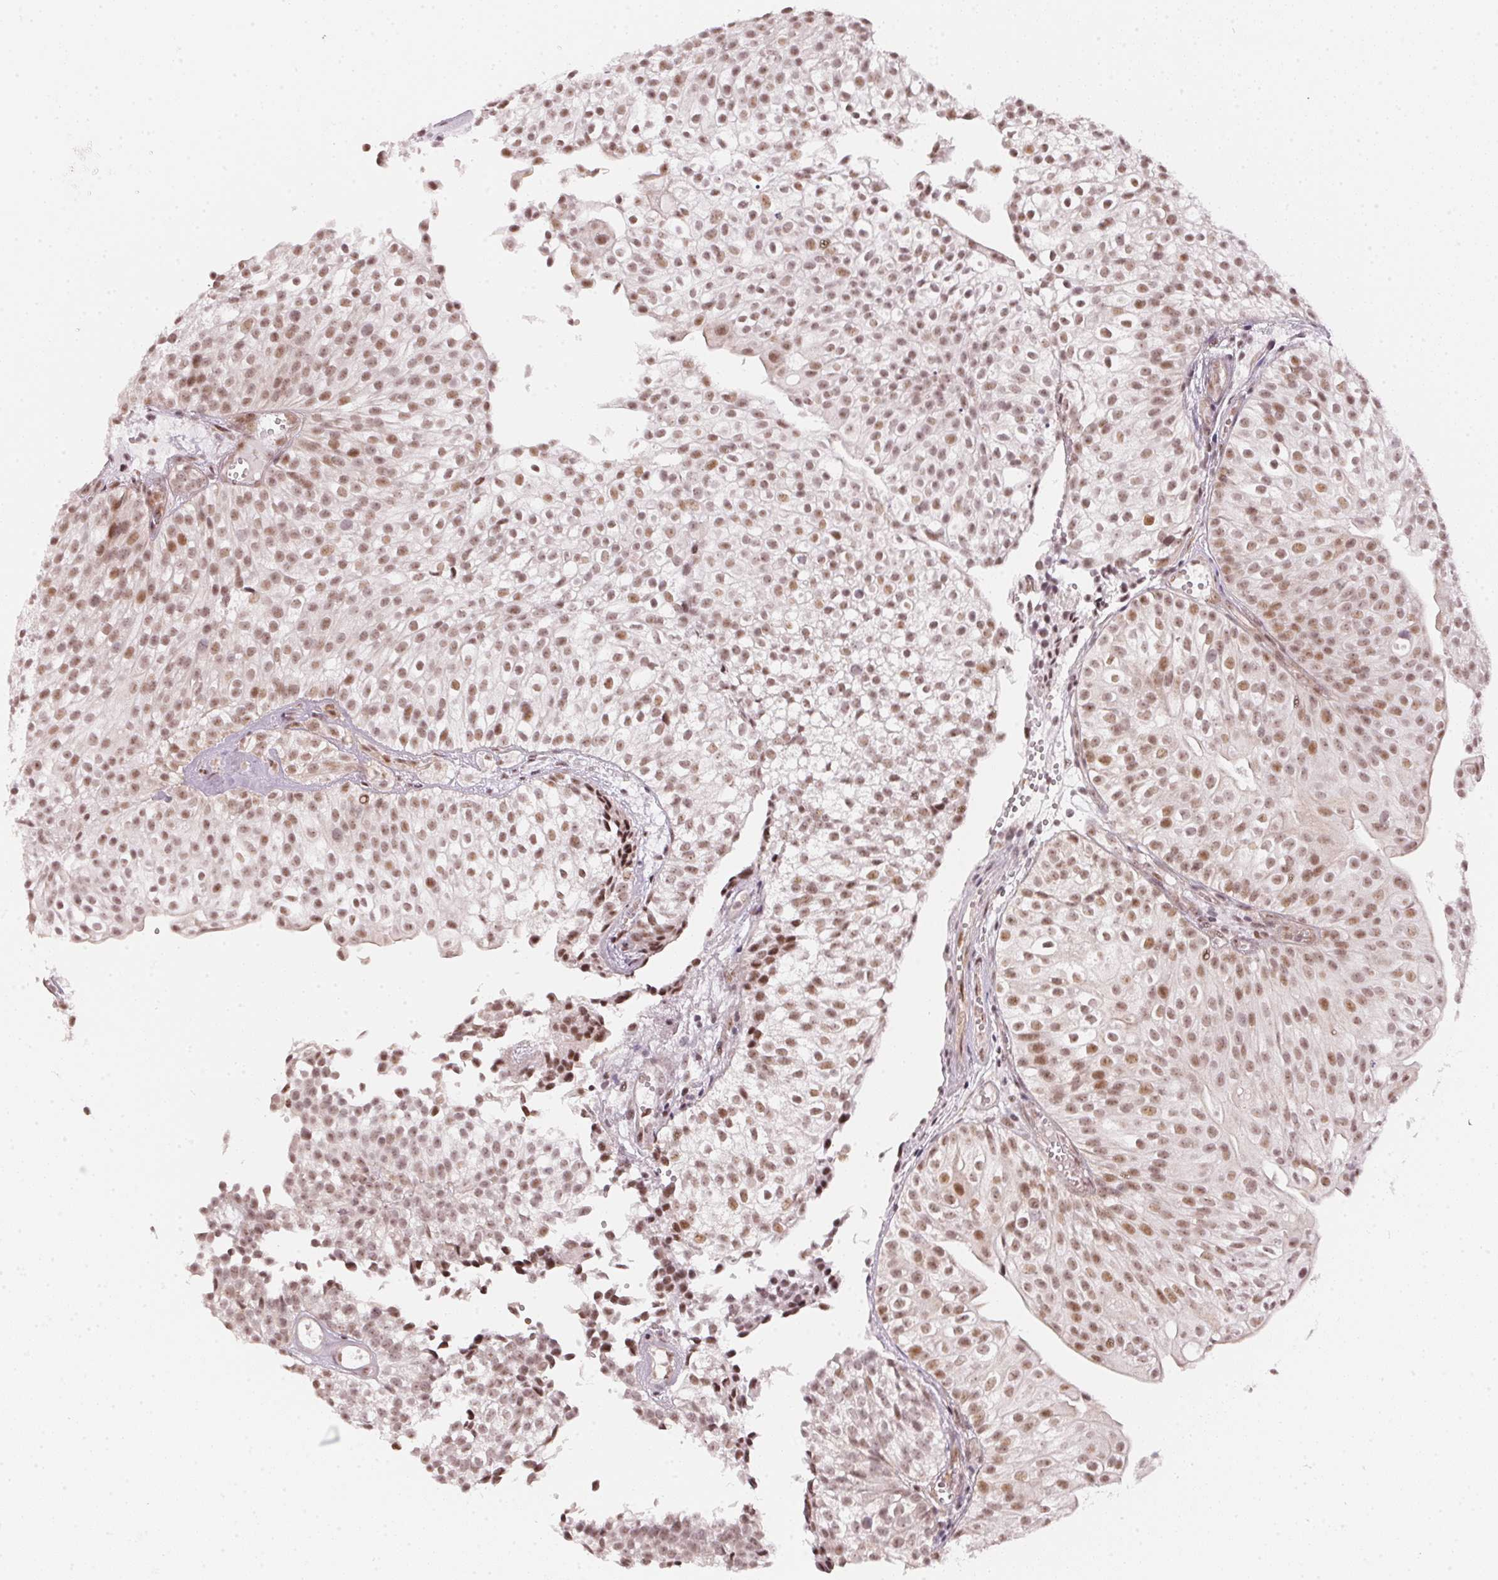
{"staining": {"intensity": "moderate", "quantity": ">75%", "location": "nuclear"}, "tissue": "urothelial cancer", "cell_type": "Tumor cells", "image_type": "cancer", "snomed": [{"axis": "morphology", "description": "Urothelial carcinoma, Low grade"}, {"axis": "topography", "description": "Urinary bladder"}], "caption": "IHC micrograph of human urothelial cancer stained for a protein (brown), which shows medium levels of moderate nuclear expression in approximately >75% of tumor cells.", "gene": "KAT6A", "patient": {"sex": "male", "age": 70}}